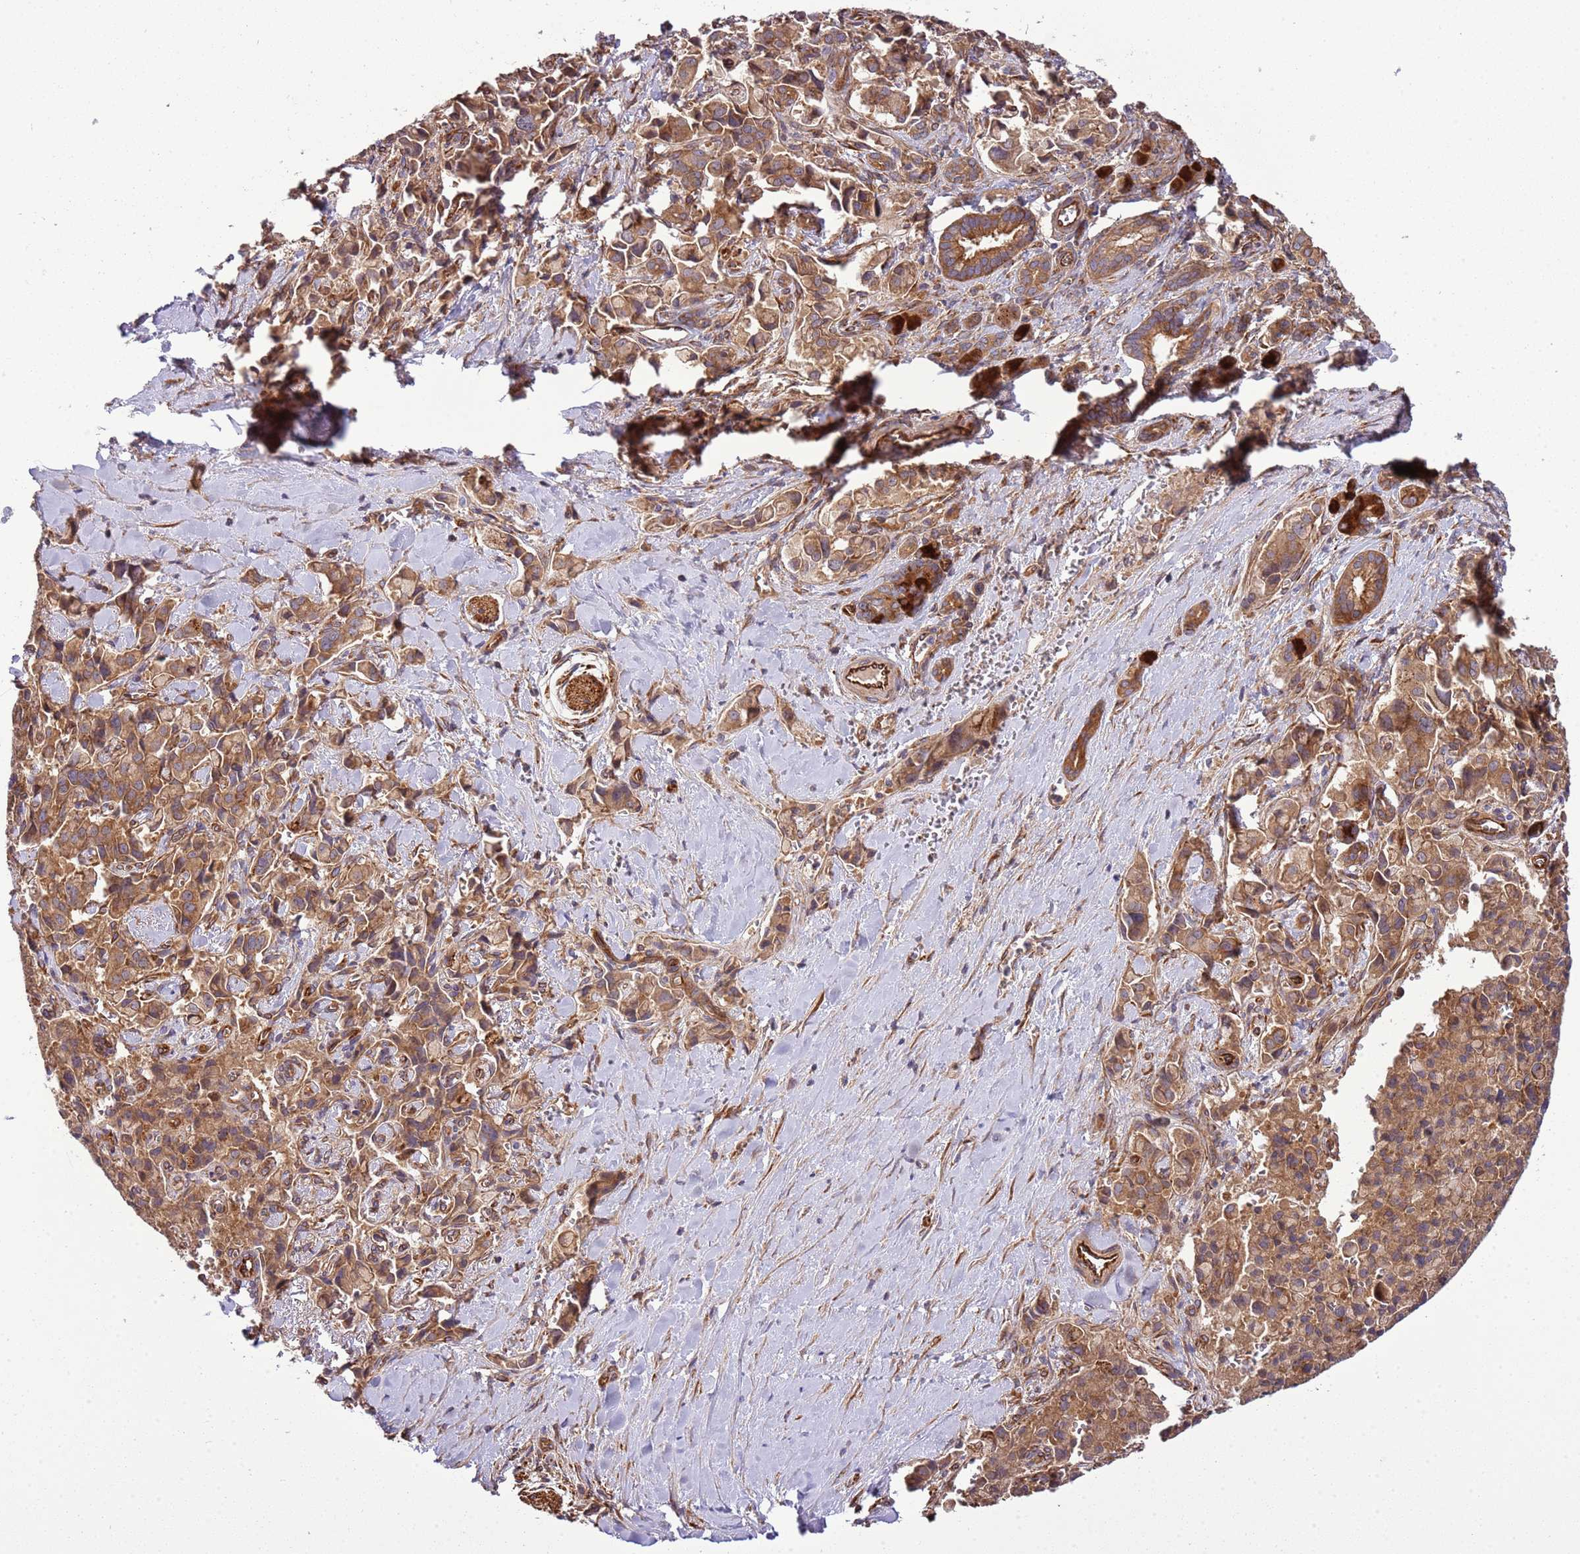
{"staining": {"intensity": "strong", "quantity": ">75%", "location": "cytoplasmic/membranous"}, "tissue": "pancreatic cancer", "cell_type": "Tumor cells", "image_type": "cancer", "snomed": [{"axis": "morphology", "description": "Adenocarcinoma, NOS"}, {"axis": "topography", "description": "Pancreas"}], "caption": "IHC photomicrograph of neoplastic tissue: human pancreatic cancer stained using IHC reveals high levels of strong protein expression localized specifically in the cytoplasmic/membranous of tumor cells, appearing as a cytoplasmic/membranous brown color.", "gene": "GNL1", "patient": {"sex": "male", "age": 65}}